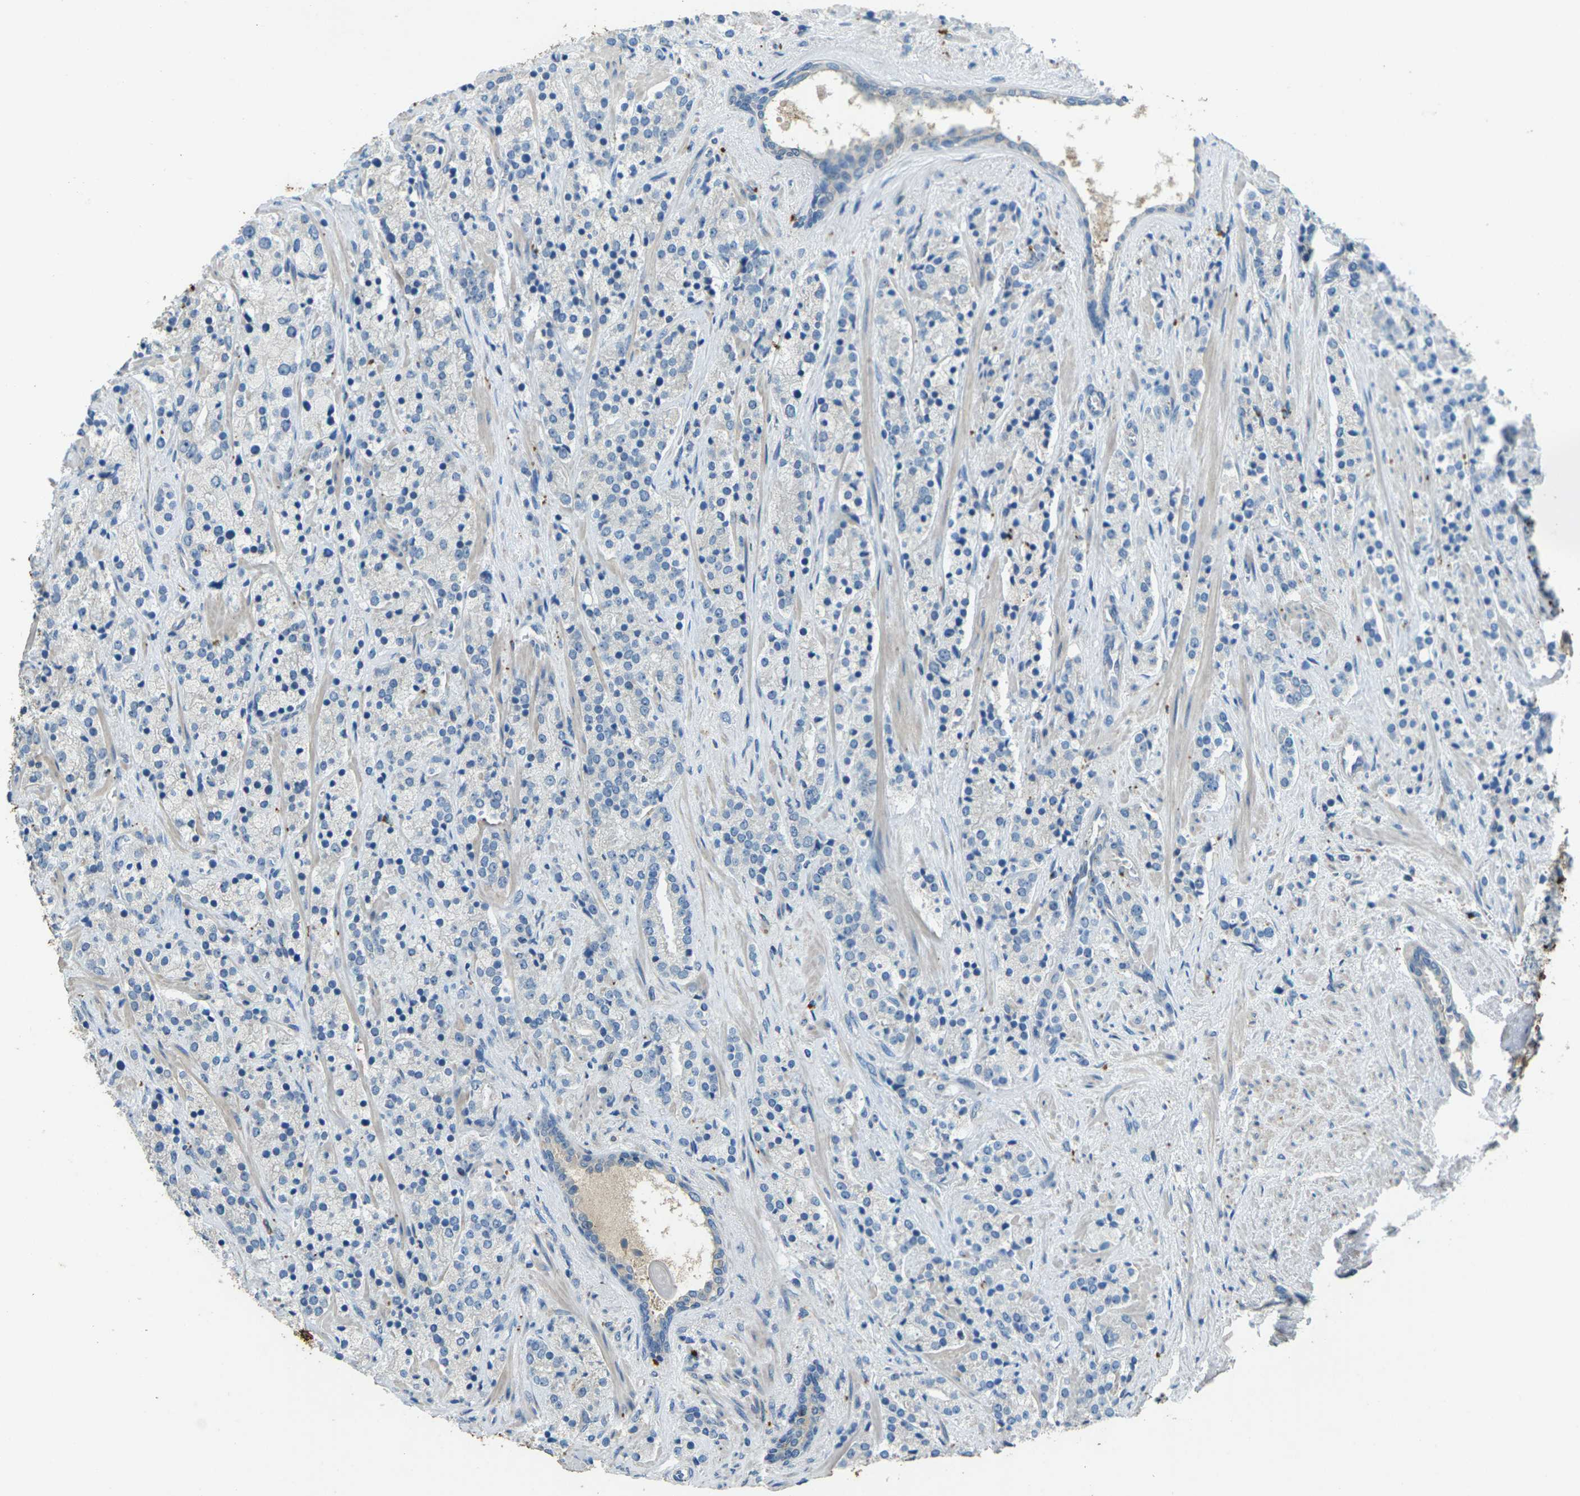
{"staining": {"intensity": "negative", "quantity": "none", "location": "none"}, "tissue": "prostate cancer", "cell_type": "Tumor cells", "image_type": "cancer", "snomed": [{"axis": "morphology", "description": "Adenocarcinoma, High grade"}, {"axis": "topography", "description": "Prostate"}], "caption": "Histopathology image shows no protein expression in tumor cells of prostate high-grade adenocarcinoma tissue. (DAB (3,3'-diaminobenzidine) immunohistochemistry (IHC) with hematoxylin counter stain).", "gene": "SIGLEC14", "patient": {"sex": "male", "age": 71}}